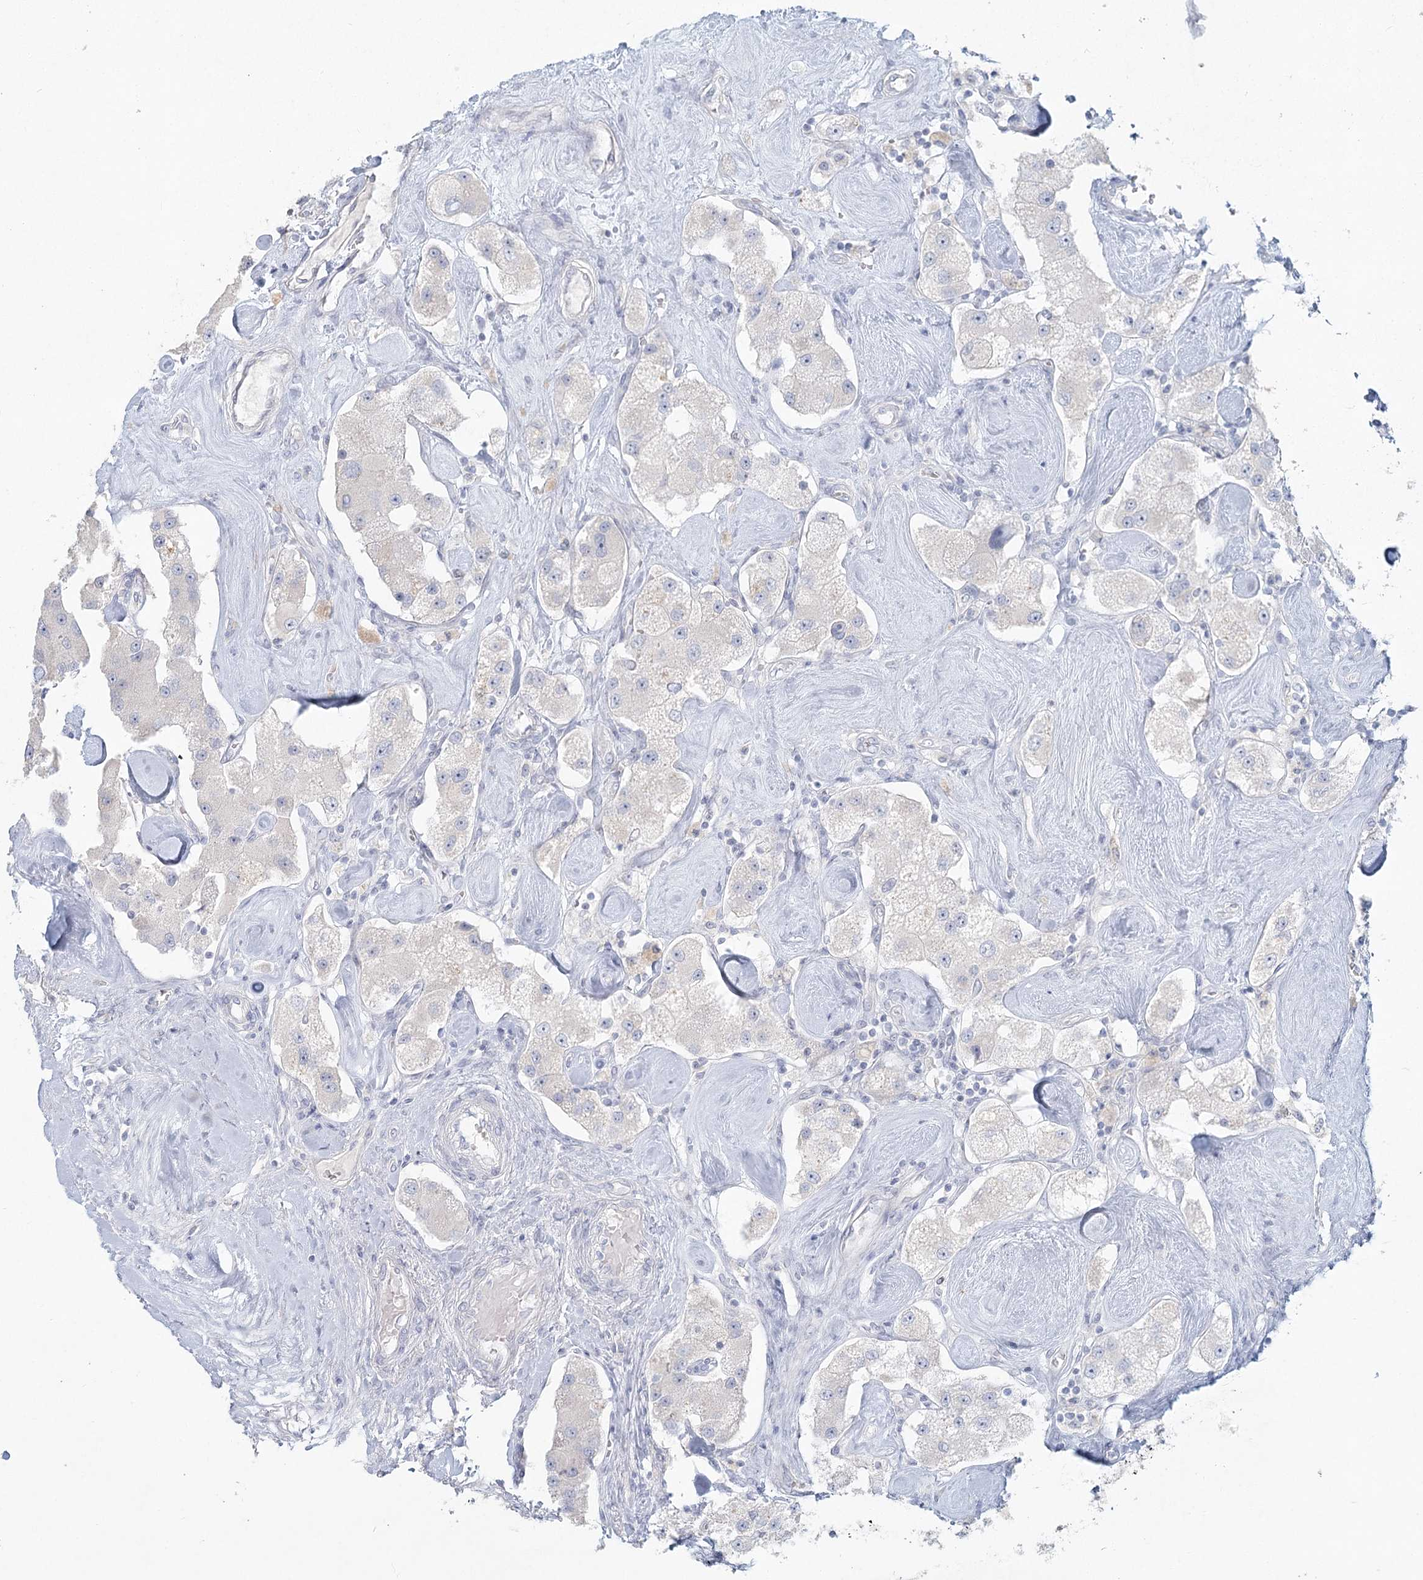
{"staining": {"intensity": "negative", "quantity": "none", "location": "none"}, "tissue": "carcinoid", "cell_type": "Tumor cells", "image_type": "cancer", "snomed": [{"axis": "morphology", "description": "Carcinoid, malignant, NOS"}, {"axis": "topography", "description": "Pancreas"}], "caption": "Carcinoid was stained to show a protein in brown. There is no significant positivity in tumor cells.", "gene": "LRP2BP", "patient": {"sex": "male", "age": 41}}